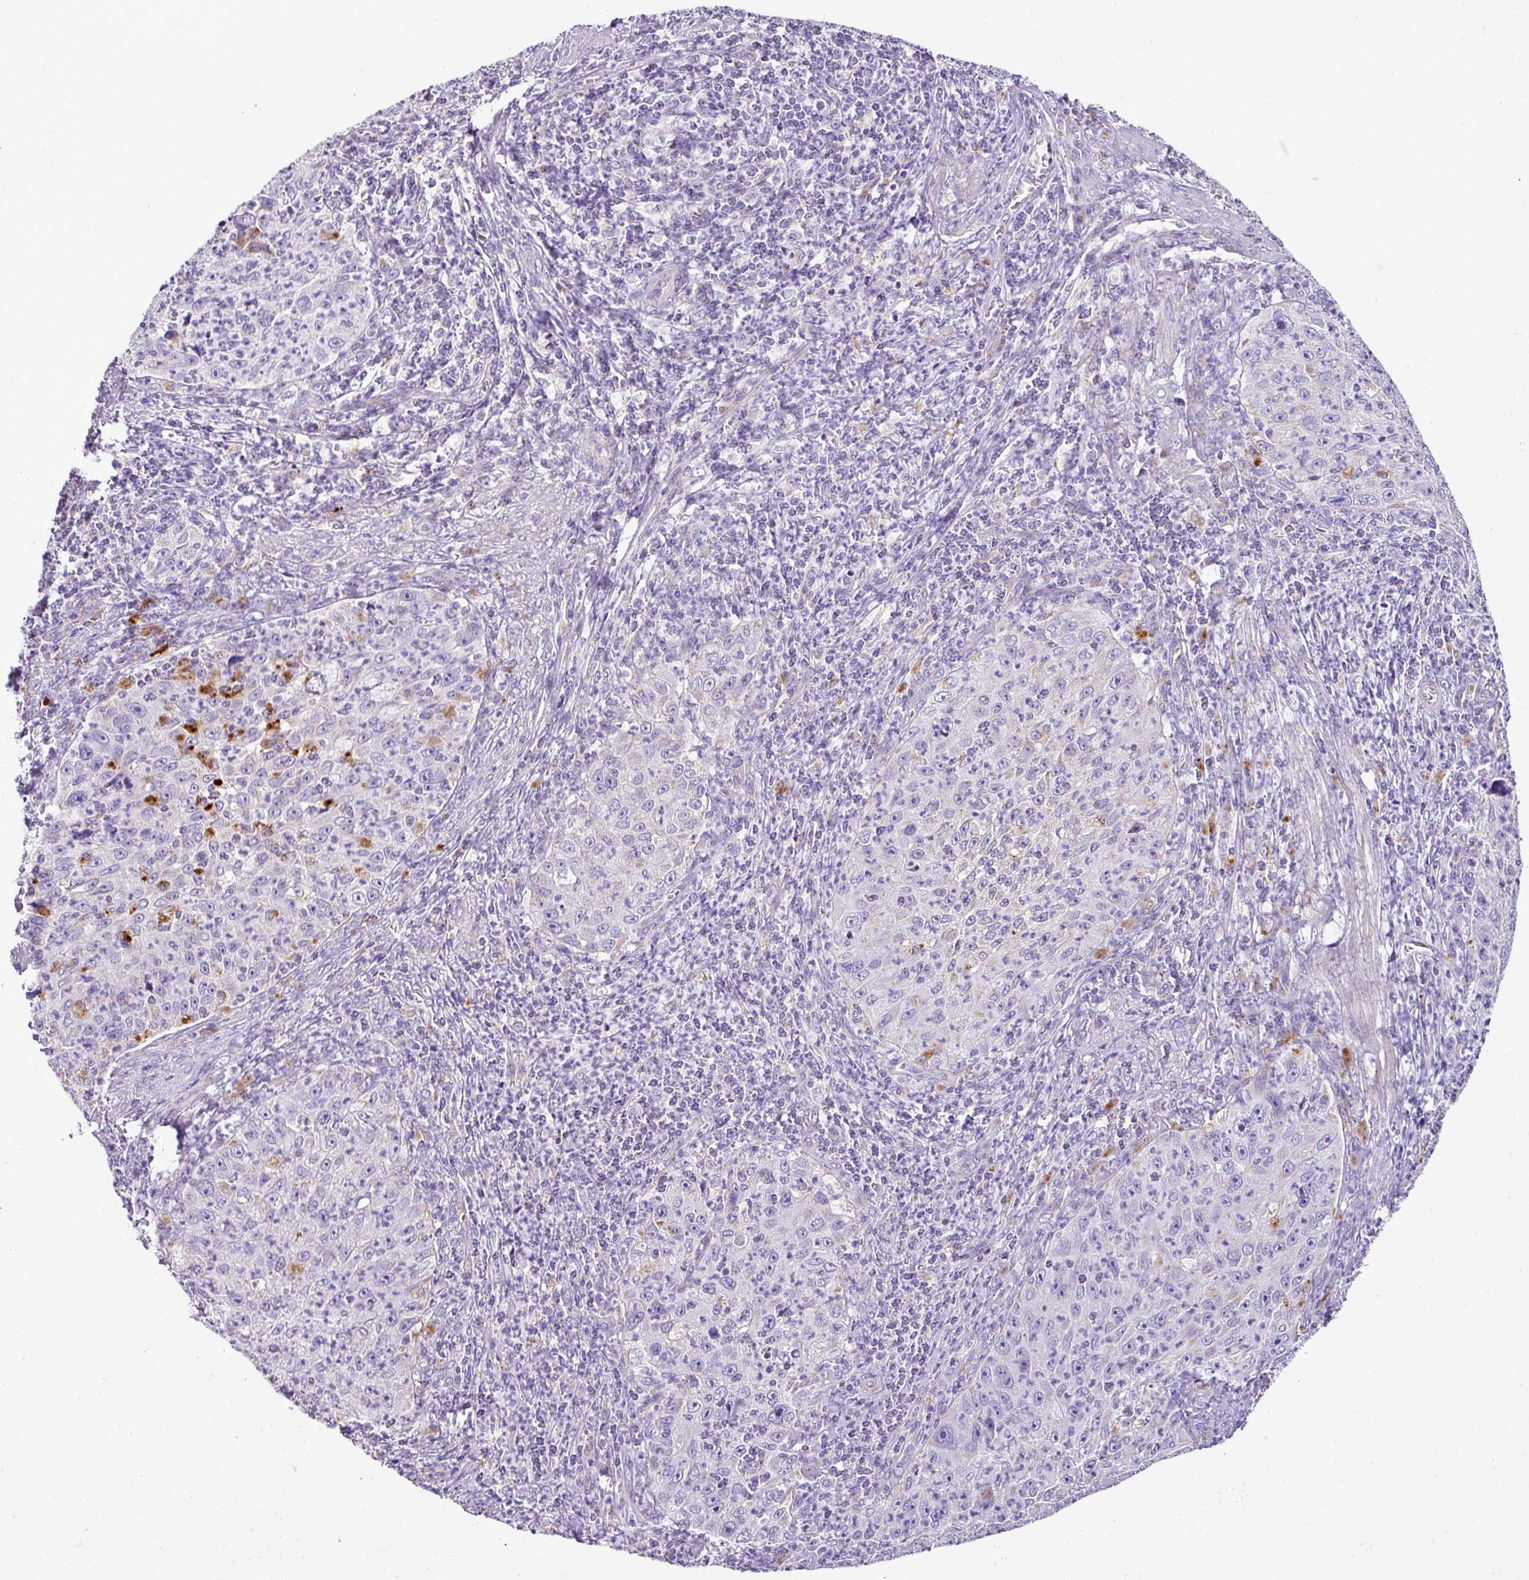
{"staining": {"intensity": "negative", "quantity": "none", "location": "none"}, "tissue": "cervical cancer", "cell_type": "Tumor cells", "image_type": "cancer", "snomed": [{"axis": "morphology", "description": "Squamous cell carcinoma, NOS"}, {"axis": "topography", "description": "Cervix"}], "caption": "A histopathology image of human squamous cell carcinoma (cervical) is negative for staining in tumor cells.", "gene": "PGAP4", "patient": {"sex": "female", "age": 30}}